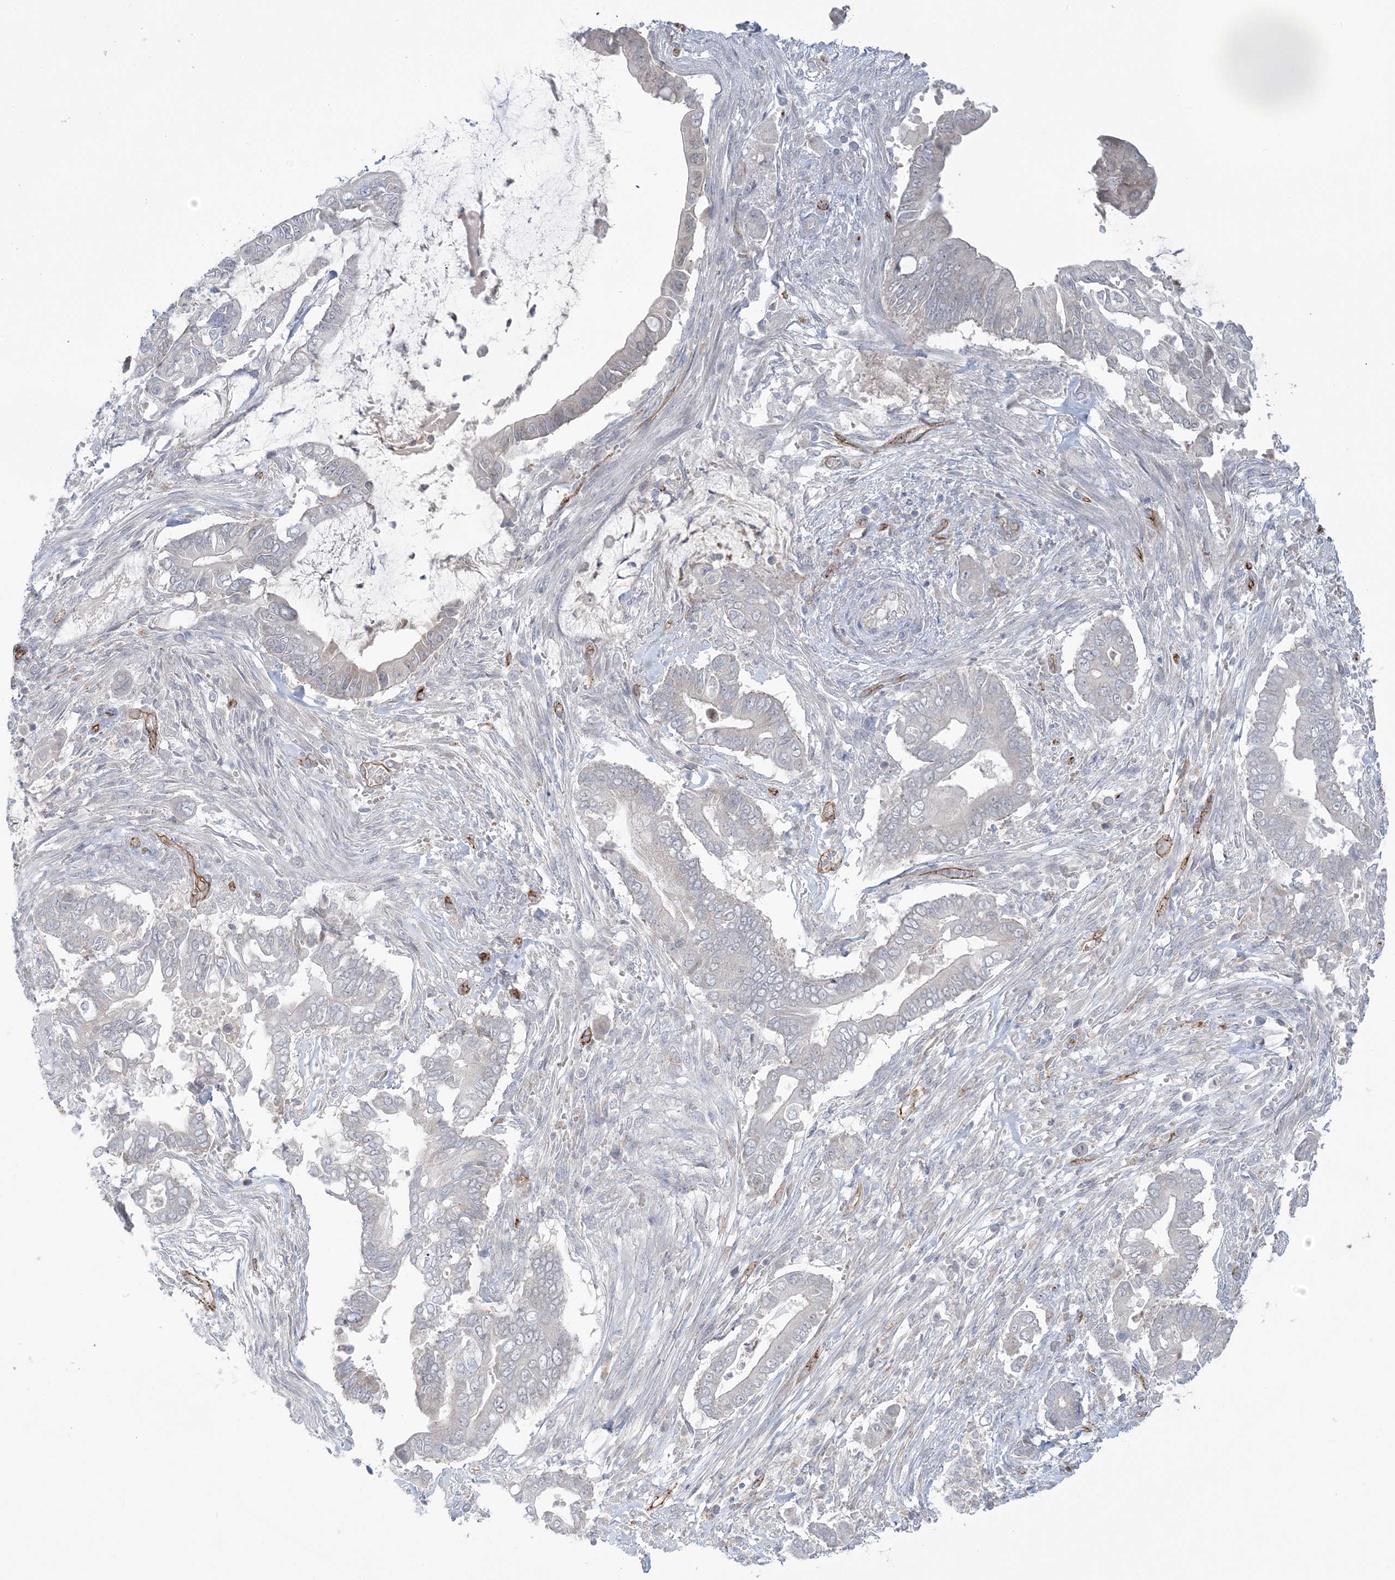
{"staining": {"intensity": "negative", "quantity": "none", "location": "none"}, "tissue": "pancreatic cancer", "cell_type": "Tumor cells", "image_type": "cancer", "snomed": [{"axis": "morphology", "description": "Adenocarcinoma, NOS"}, {"axis": "topography", "description": "Pancreas"}], "caption": "Histopathology image shows no protein positivity in tumor cells of adenocarcinoma (pancreatic) tissue. The staining was performed using DAB to visualize the protein expression in brown, while the nuclei were stained in blue with hematoxylin (Magnification: 20x).", "gene": "FARSB", "patient": {"sex": "male", "age": 68}}